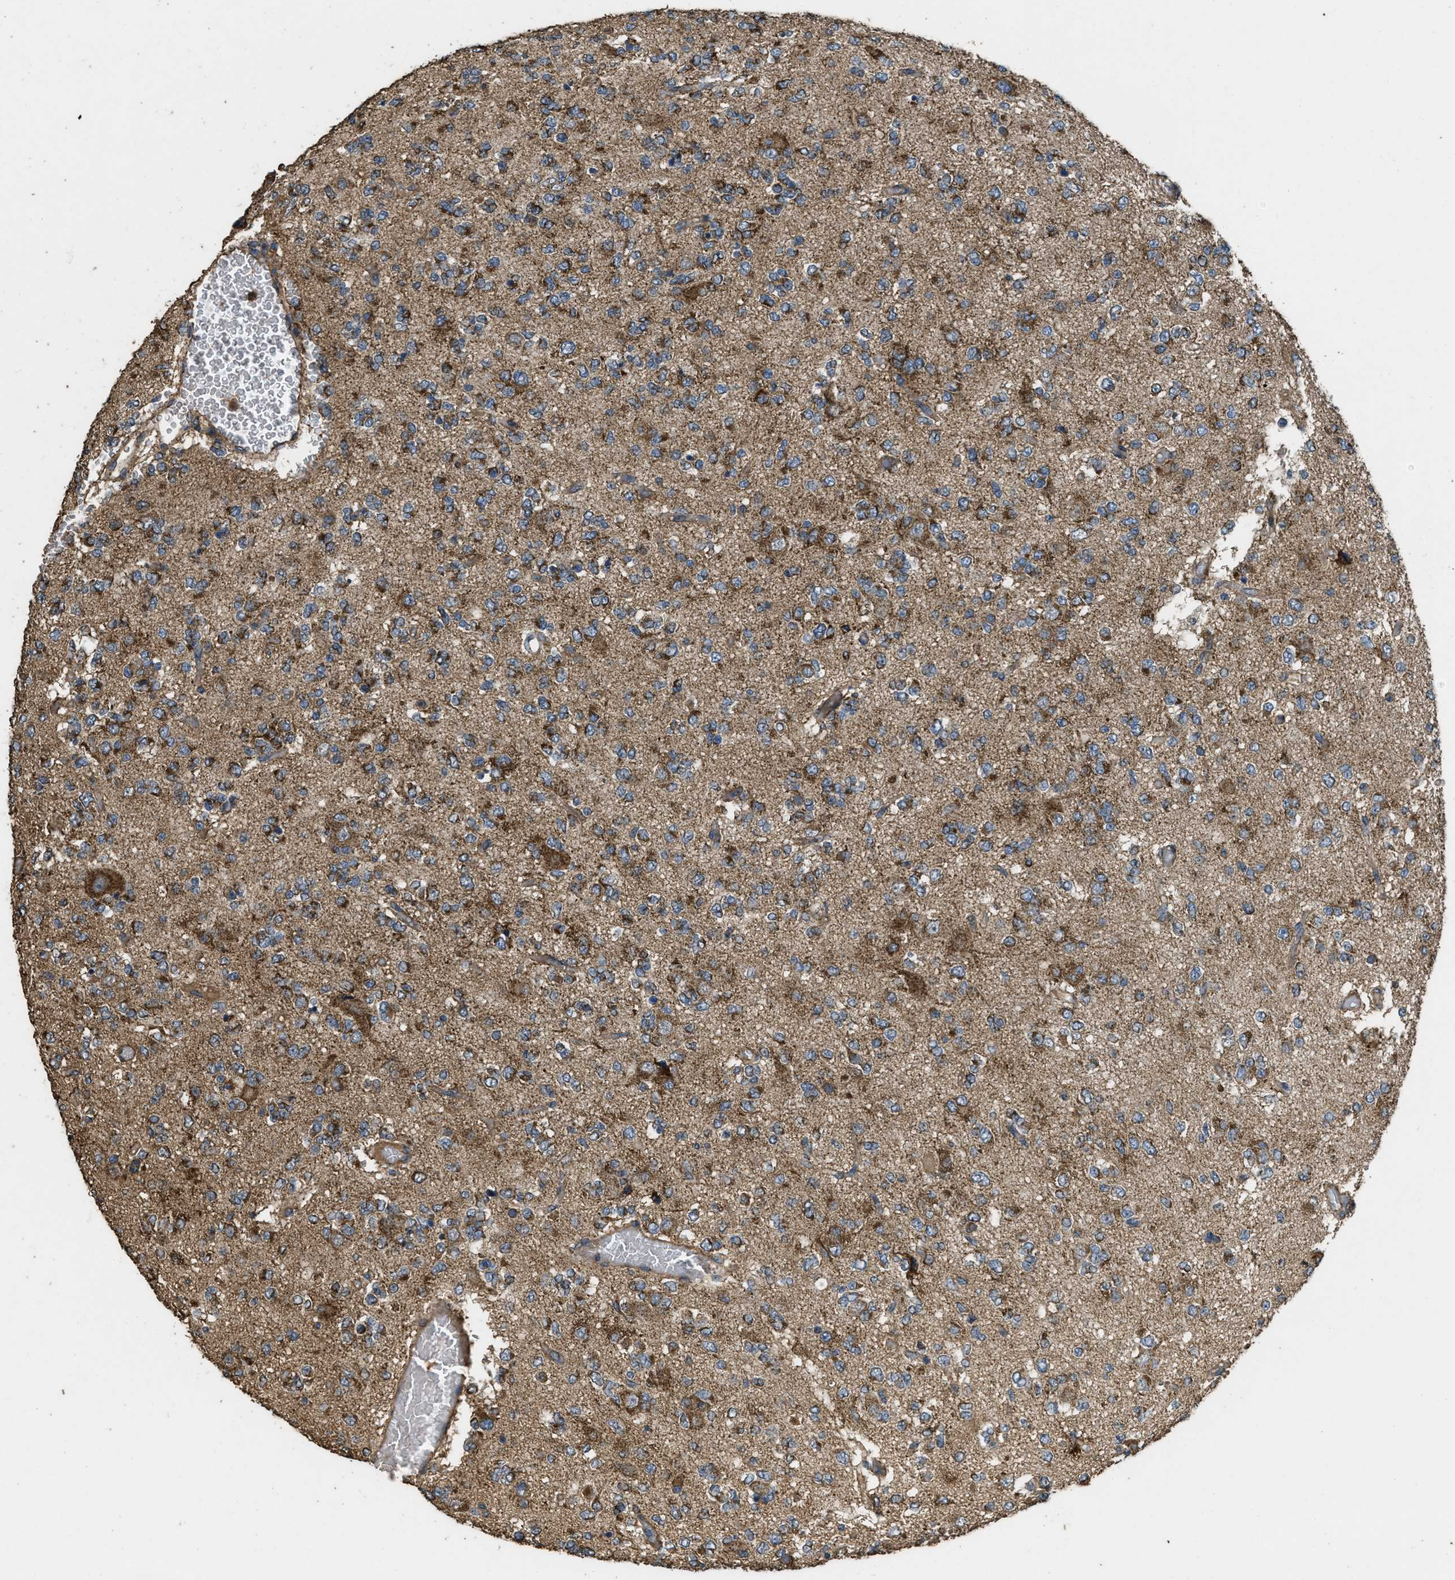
{"staining": {"intensity": "moderate", "quantity": ">75%", "location": "cytoplasmic/membranous"}, "tissue": "glioma", "cell_type": "Tumor cells", "image_type": "cancer", "snomed": [{"axis": "morphology", "description": "Glioma, malignant, Low grade"}, {"axis": "topography", "description": "Brain"}], "caption": "DAB immunohistochemical staining of glioma displays moderate cytoplasmic/membranous protein positivity in approximately >75% of tumor cells.", "gene": "CYRIA", "patient": {"sex": "male", "age": 38}}